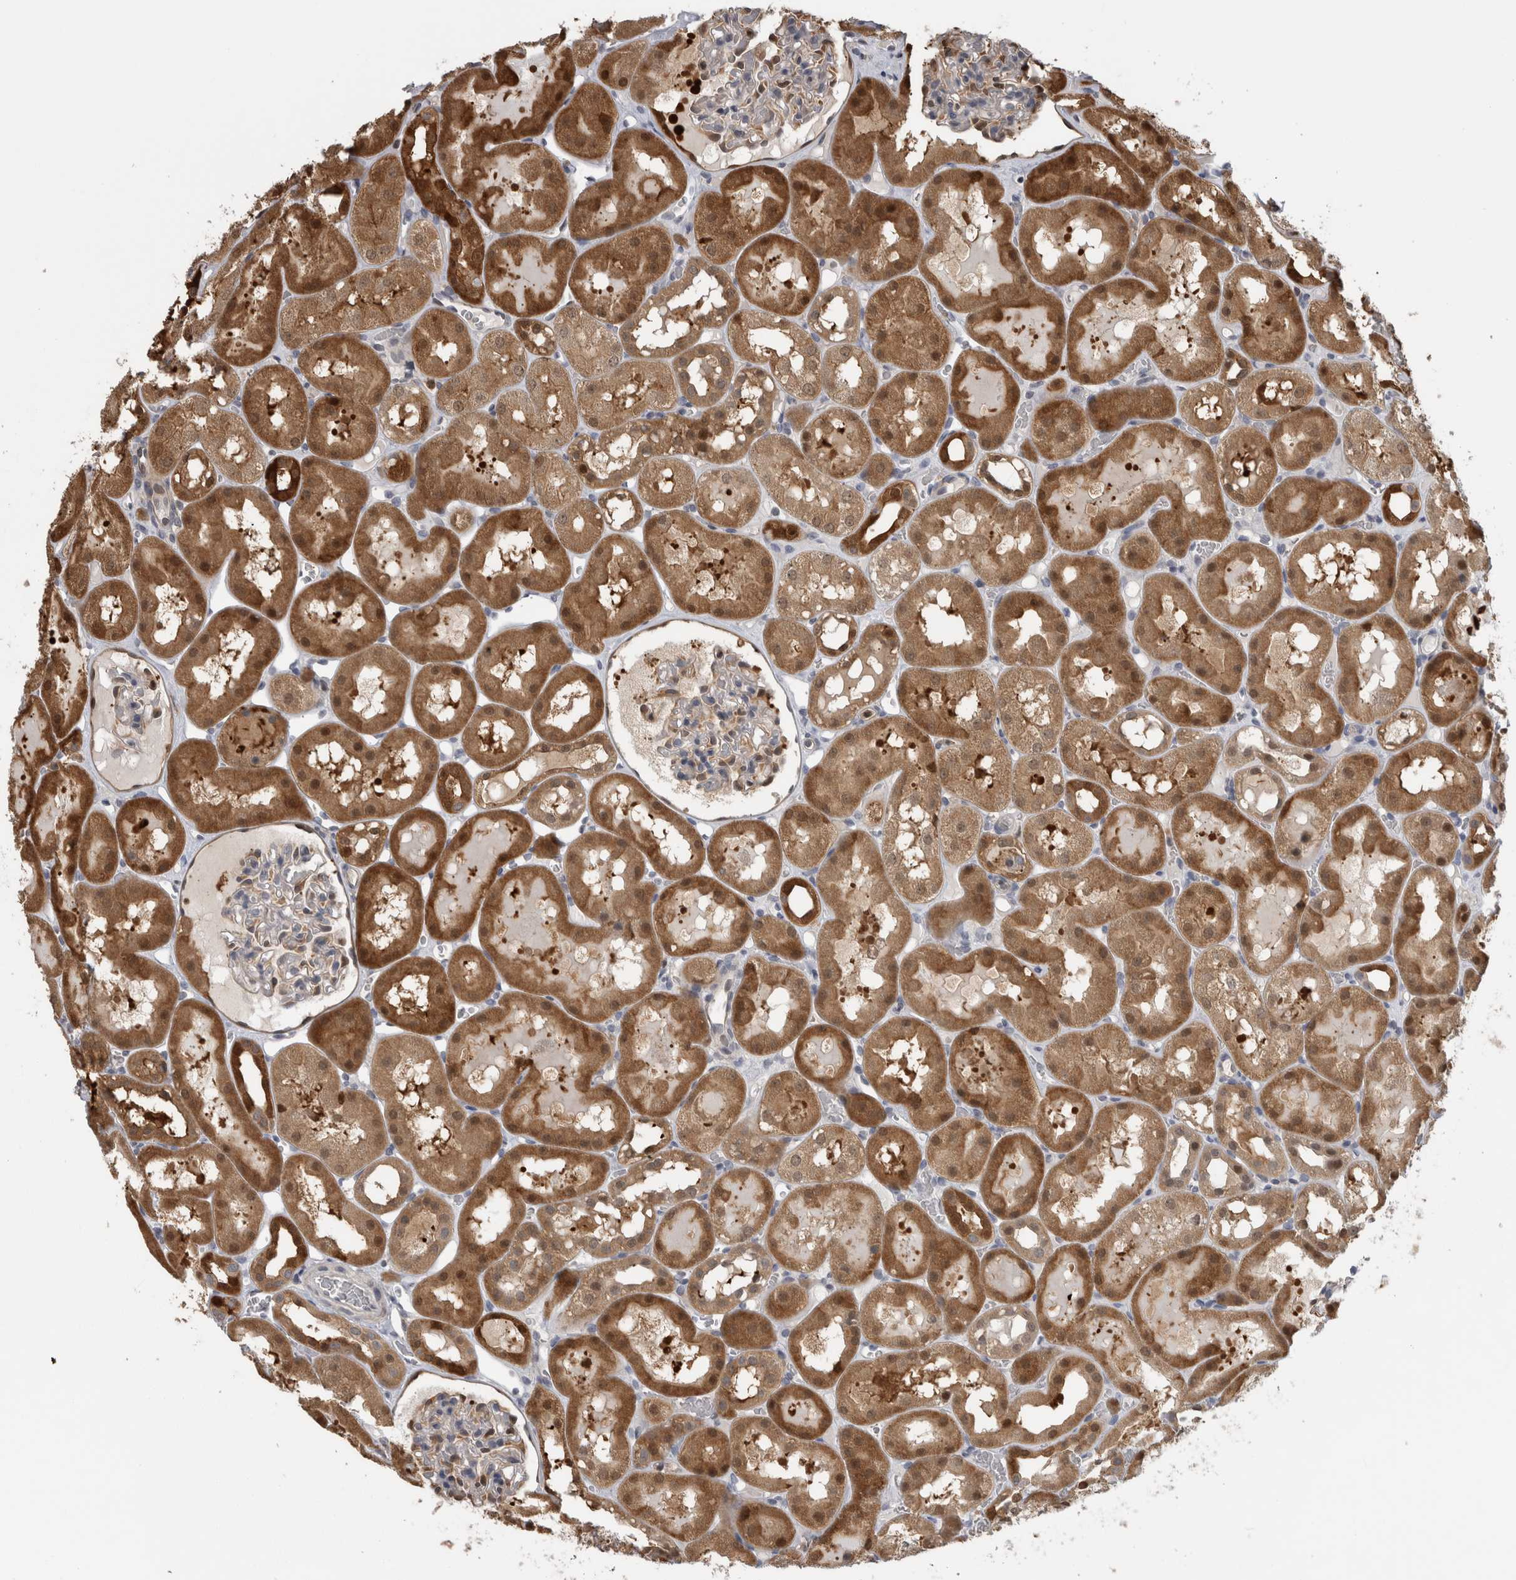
{"staining": {"intensity": "weak", "quantity": "<25%", "location": "cytoplasmic/membranous"}, "tissue": "kidney", "cell_type": "Cells in glomeruli", "image_type": "normal", "snomed": [{"axis": "morphology", "description": "Normal tissue, NOS"}, {"axis": "topography", "description": "Kidney"}, {"axis": "topography", "description": "Urinary bladder"}], "caption": "Immunohistochemistry (IHC) of normal human kidney displays no positivity in cells in glomeruli.", "gene": "USH1G", "patient": {"sex": "male", "age": 16}}